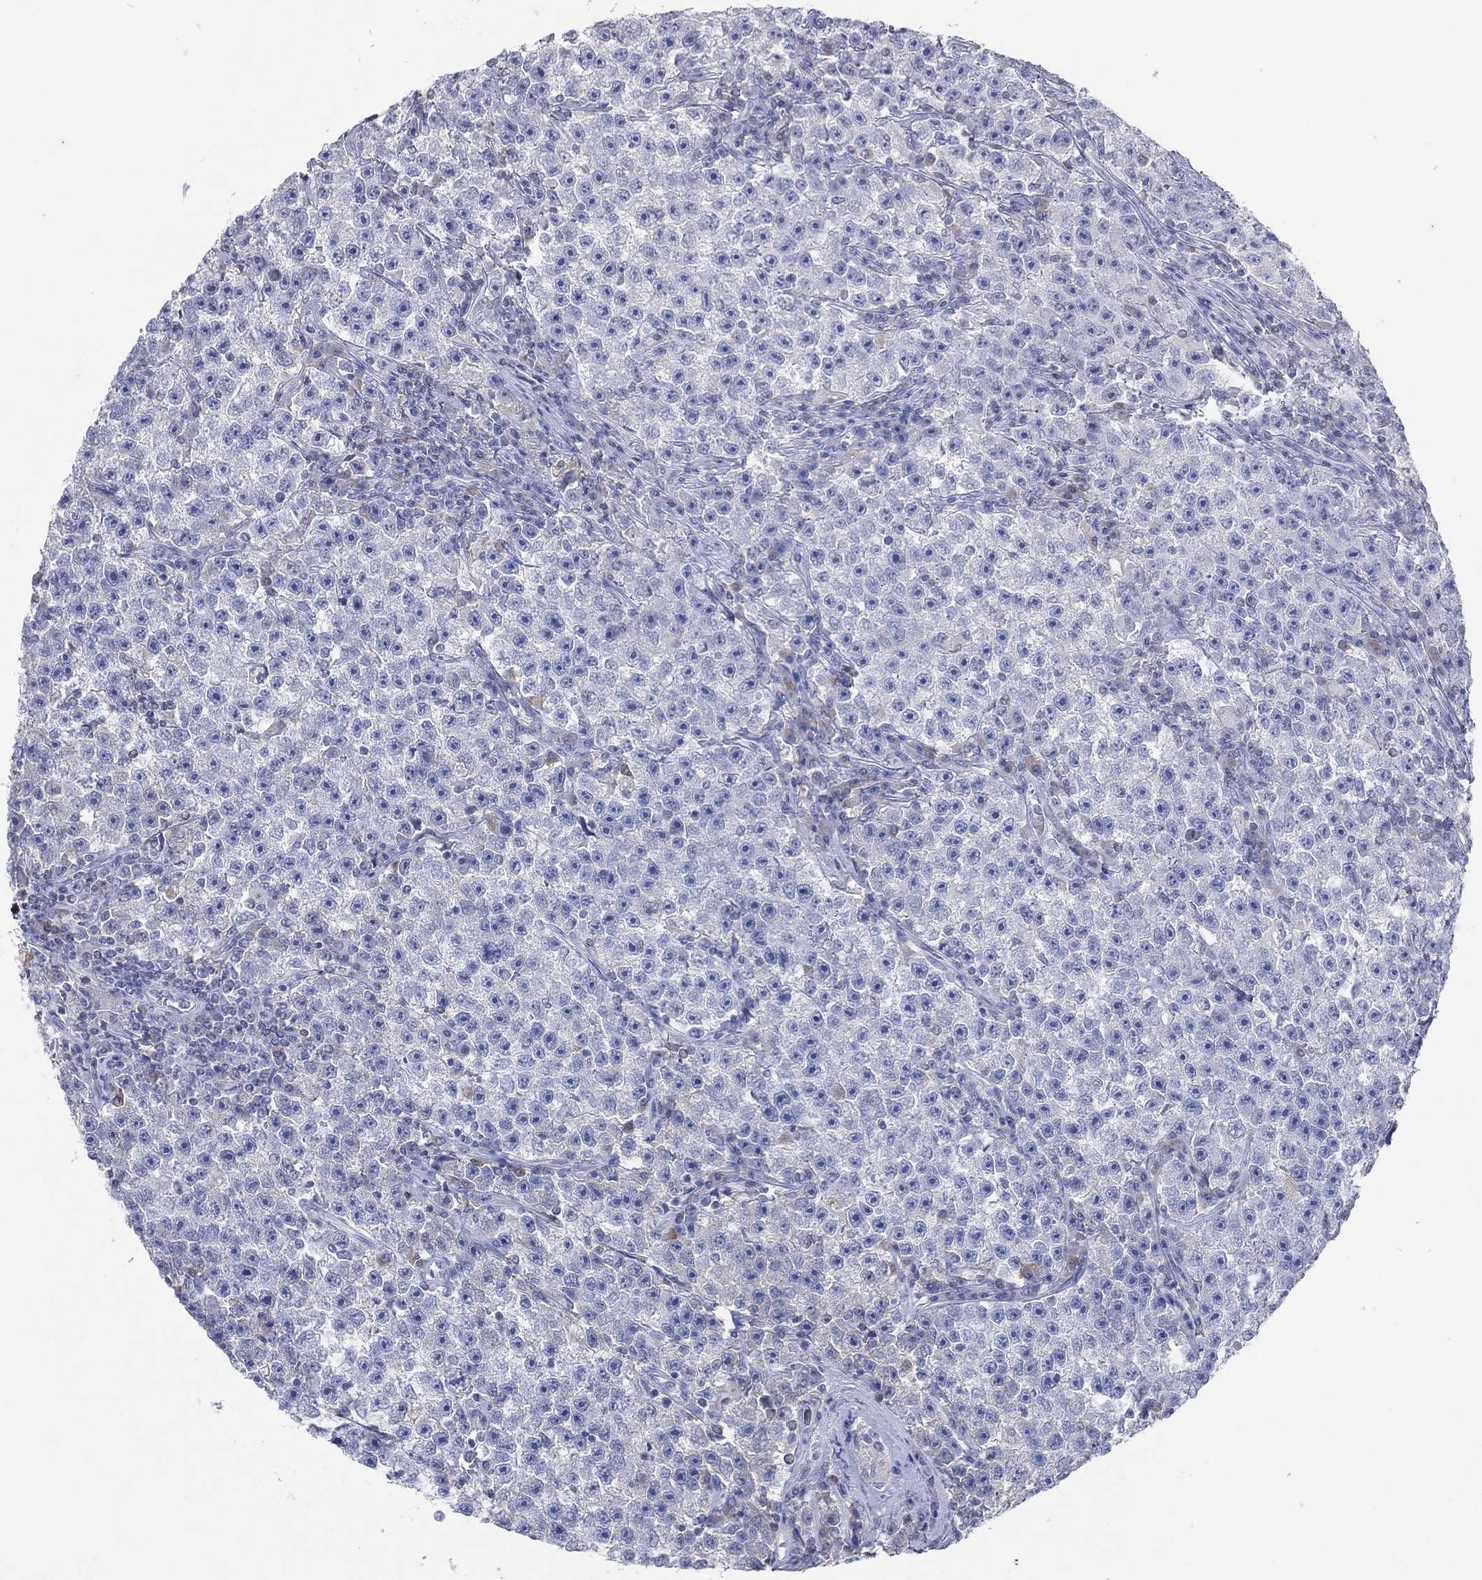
{"staining": {"intensity": "negative", "quantity": "none", "location": "none"}, "tissue": "testis cancer", "cell_type": "Tumor cells", "image_type": "cancer", "snomed": [{"axis": "morphology", "description": "Seminoma, NOS"}, {"axis": "topography", "description": "Testis"}], "caption": "Human seminoma (testis) stained for a protein using immunohistochemistry (IHC) displays no expression in tumor cells.", "gene": "CPT1B", "patient": {"sex": "male", "age": 22}}